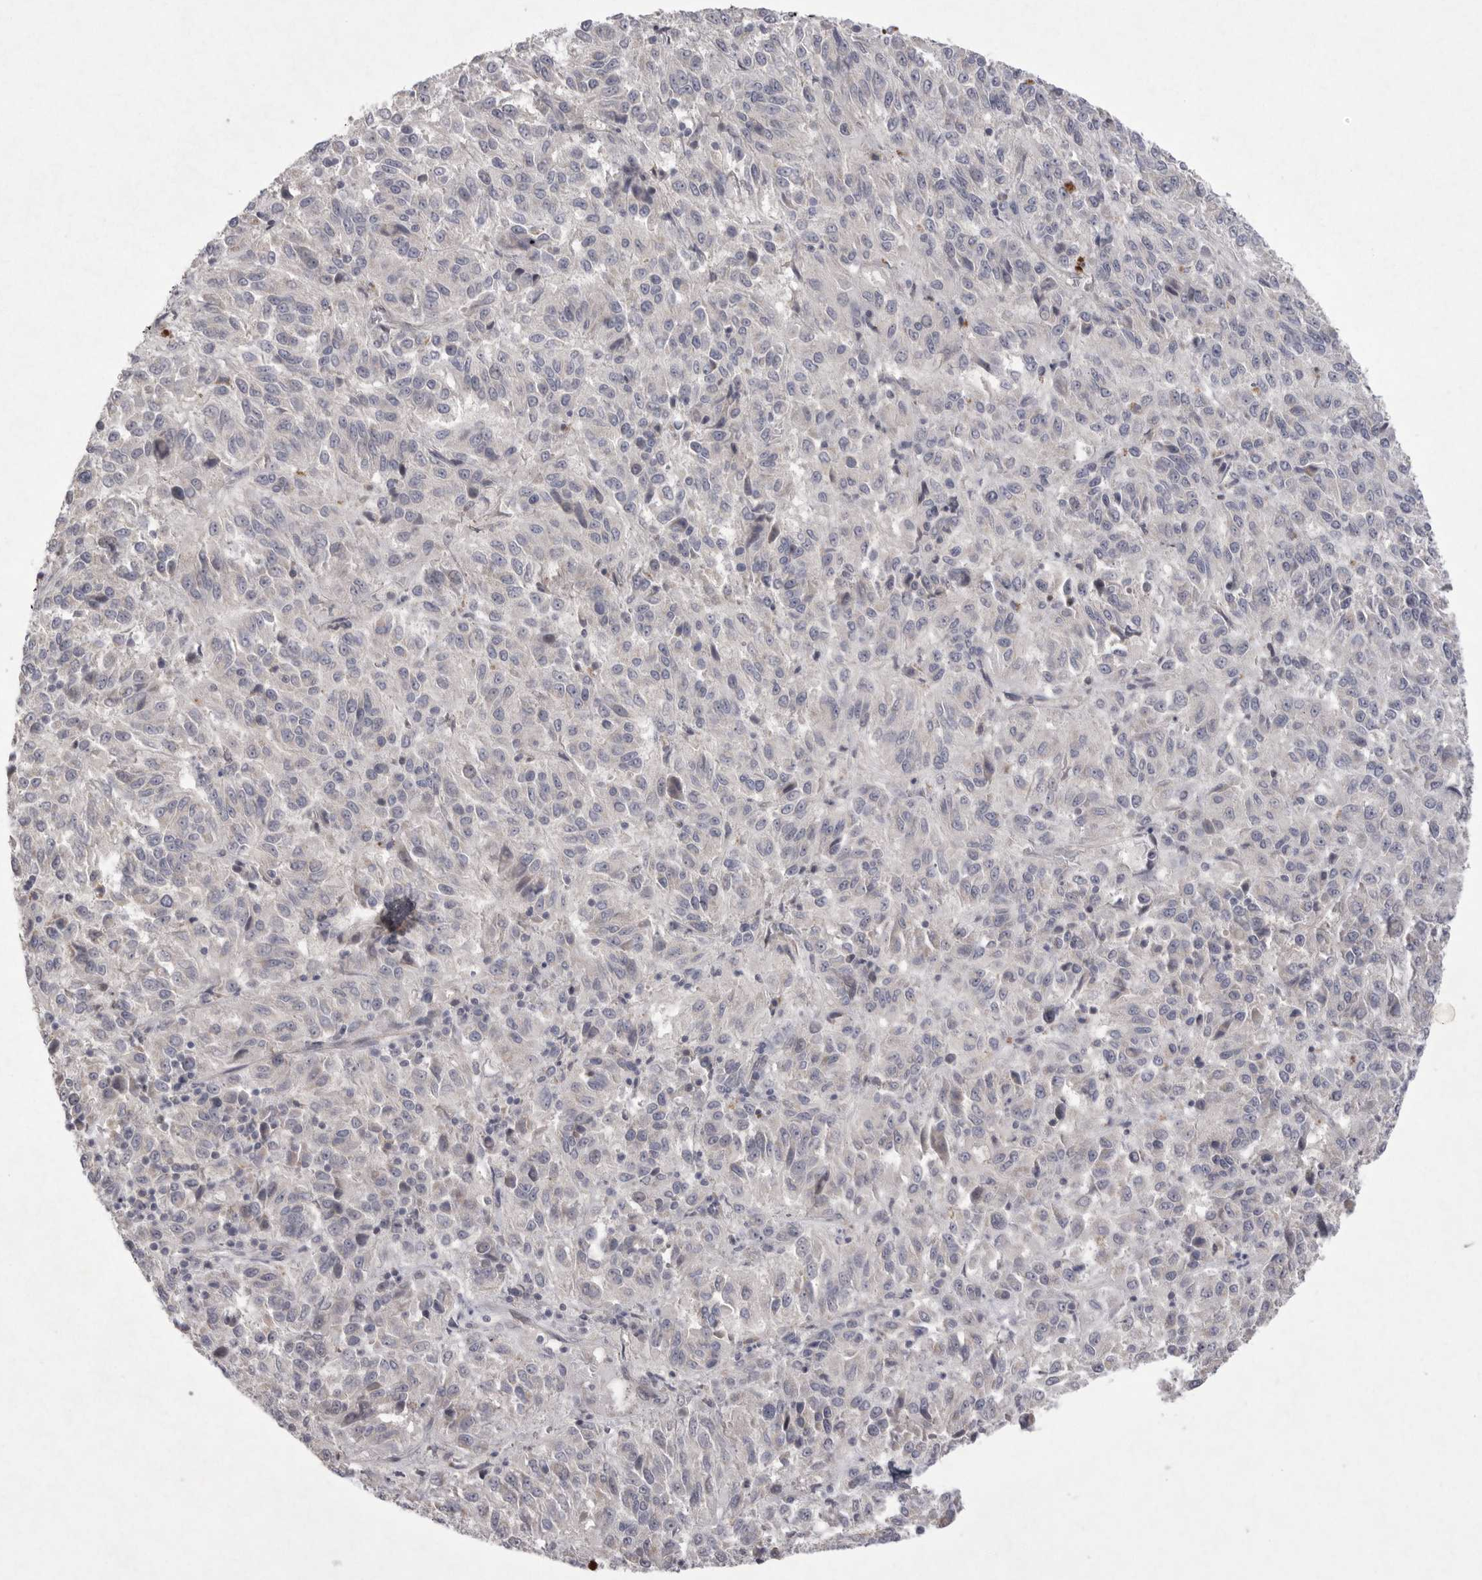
{"staining": {"intensity": "negative", "quantity": "none", "location": "none"}, "tissue": "melanoma", "cell_type": "Tumor cells", "image_type": "cancer", "snomed": [{"axis": "morphology", "description": "Malignant melanoma, Metastatic site"}, {"axis": "topography", "description": "Lung"}], "caption": "Immunohistochemistry (IHC) of melanoma reveals no staining in tumor cells.", "gene": "VANGL2", "patient": {"sex": "male", "age": 64}}